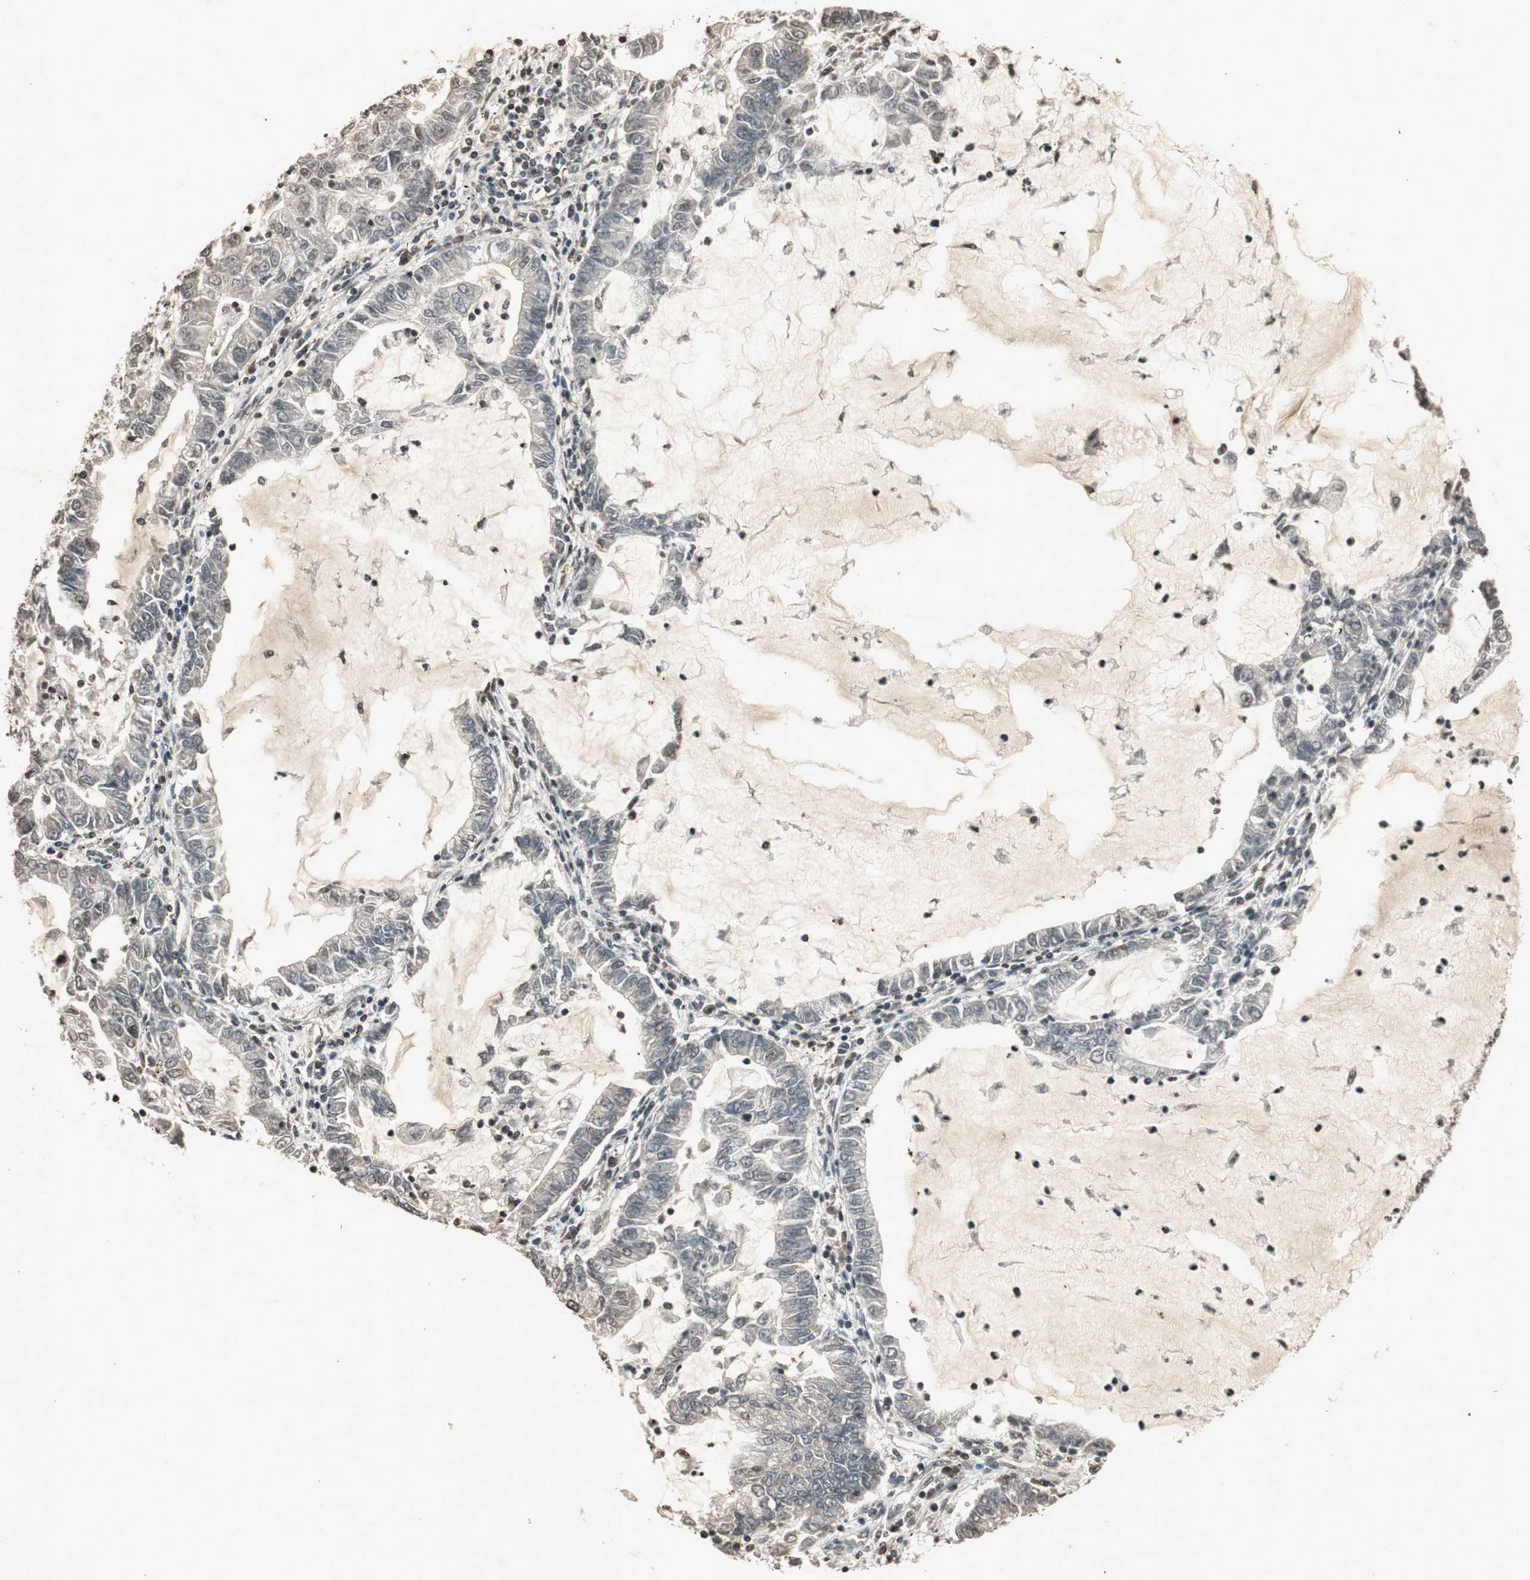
{"staining": {"intensity": "negative", "quantity": "none", "location": "none"}, "tissue": "lung cancer", "cell_type": "Tumor cells", "image_type": "cancer", "snomed": [{"axis": "morphology", "description": "Adenocarcinoma, NOS"}, {"axis": "topography", "description": "Lung"}], "caption": "IHC of human lung cancer (adenocarcinoma) demonstrates no staining in tumor cells.", "gene": "PRKG1", "patient": {"sex": "female", "age": 51}}